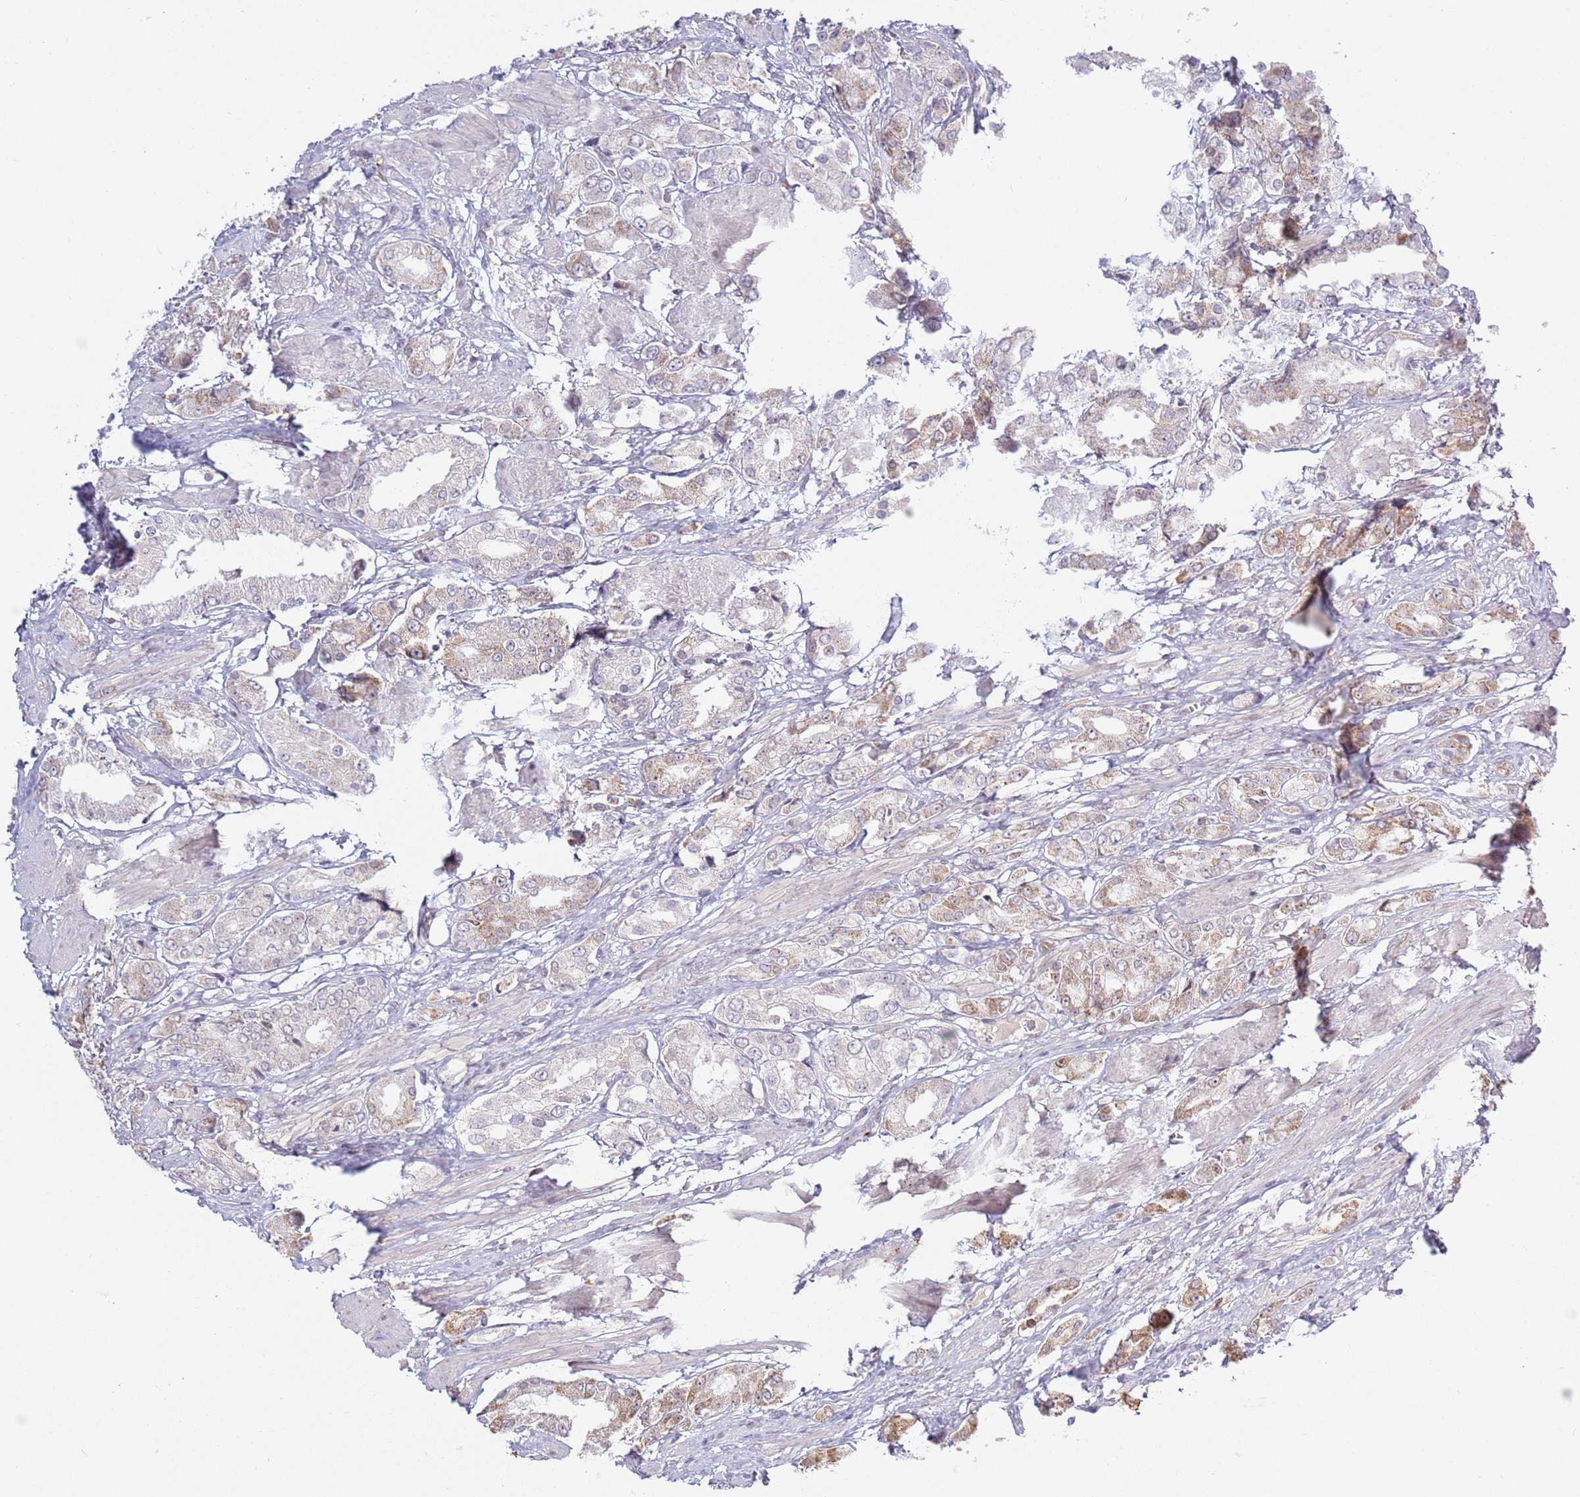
{"staining": {"intensity": "weak", "quantity": "<25%", "location": "cytoplasmic/membranous"}, "tissue": "prostate cancer", "cell_type": "Tumor cells", "image_type": "cancer", "snomed": [{"axis": "morphology", "description": "Adenocarcinoma, High grade"}, {"axis": "topography", "description": "Prostate and seminal vesicle, NOS"}], "caption": "IHC of human prostate cancer exhibits no expression in tumor cells.", "gene": "MRPL34", "patient": {"sex": "male", "age": 64}}